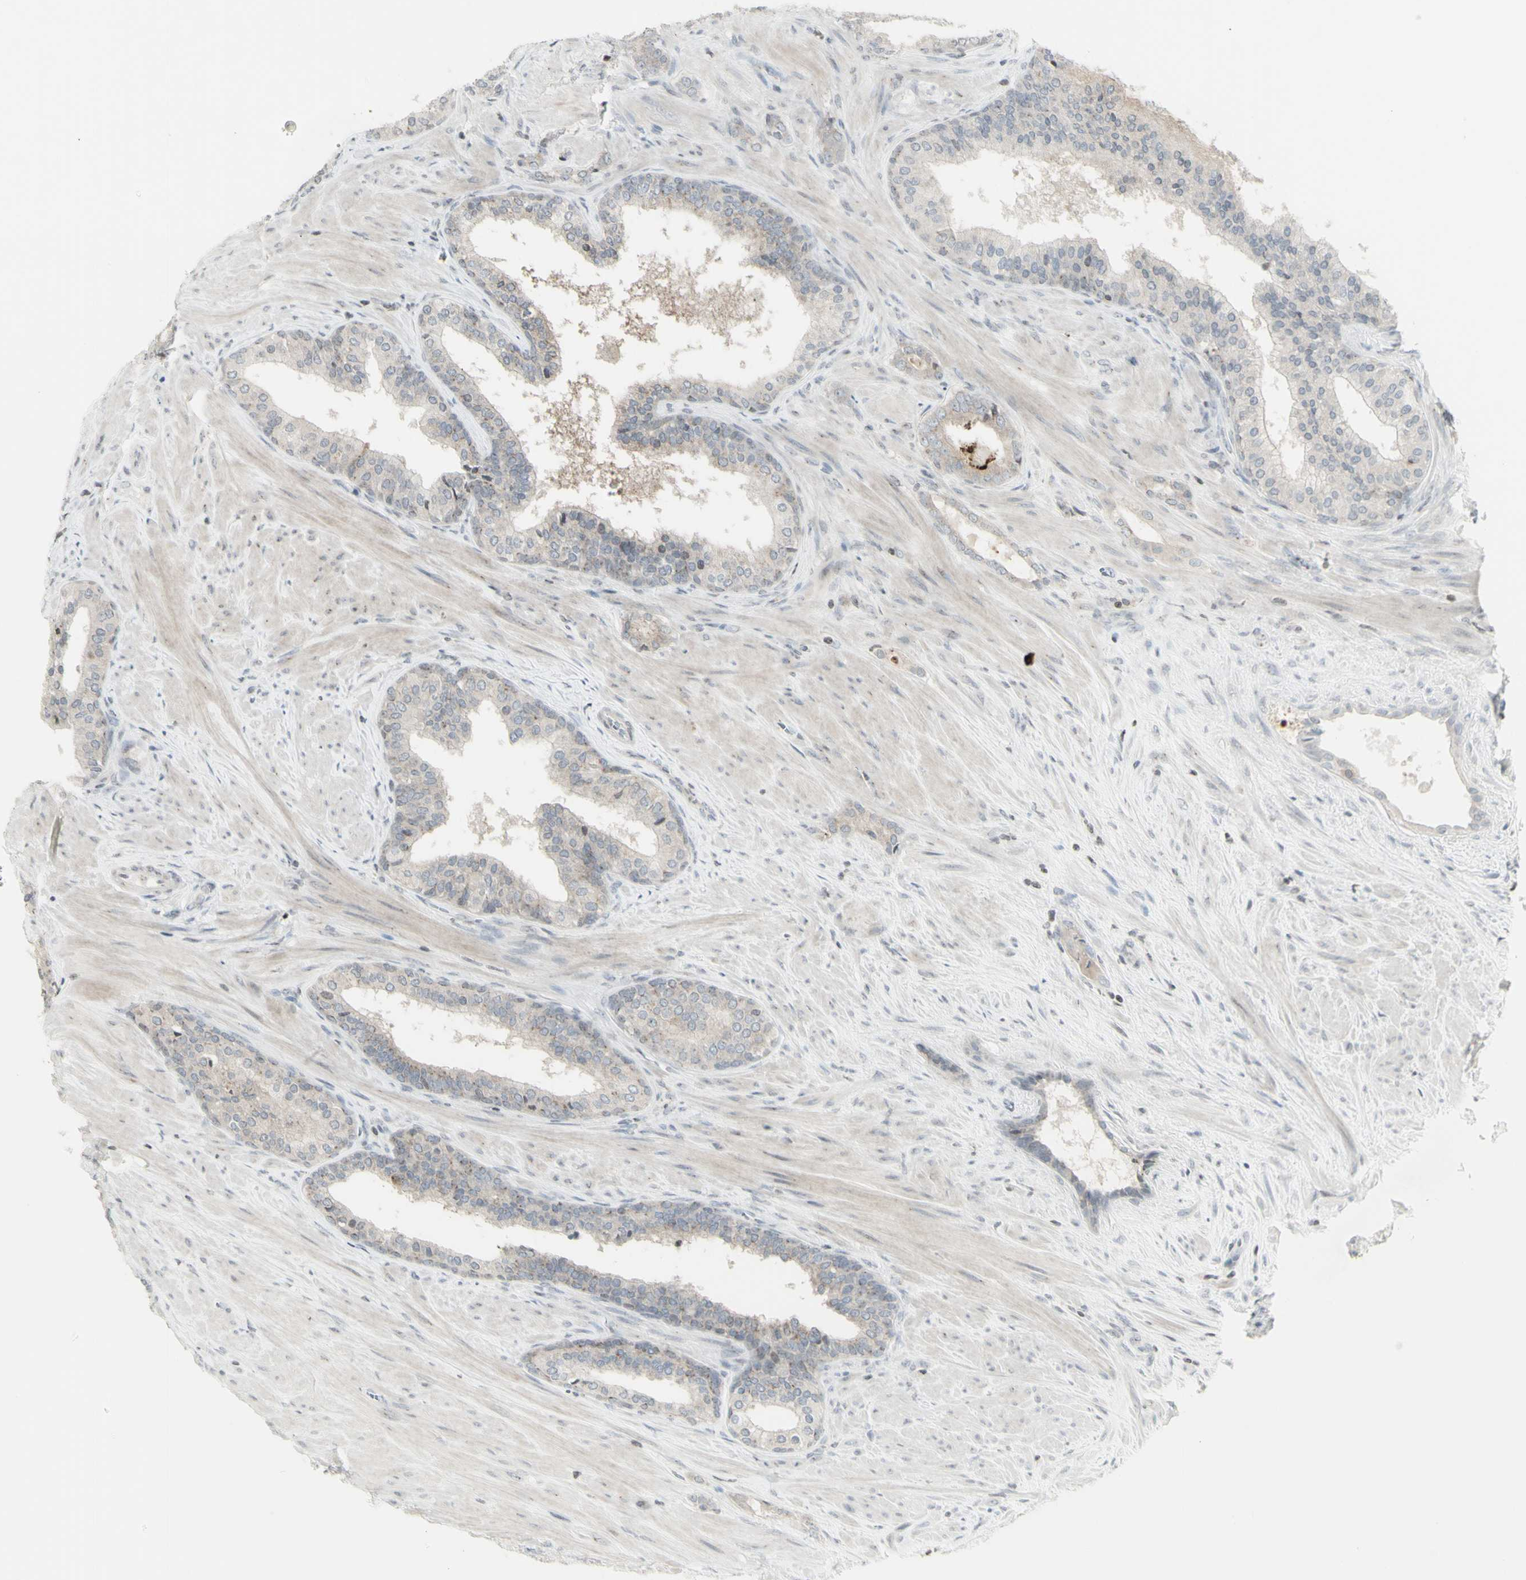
{"staining": {"intensity": "negative", "quantity": "none", "location": "none"}, "tissue": "prostate cancer", "cell_type": "Tumor cells", "image_type": "cancer", "snomed": [{"axis": "morphology", "description": "Adenocarcinoma, Low grade"}, {"axis": "topography", "description": "Prostate"}], "caption": "High power microscopy image of an IHC histopathology image of low-grade adenocarcinoma (prostate), revealing no significant staining in tumor cells. The staining was performed using DAB (3,3'-diaminobenzidine) to visualize the protein expression in brown, while the nuclei were stained in blue with hematoxylin (Magnification: 20x).", "gene": "MUC5AC", "patient": {"sex": "male", "age": 60}}